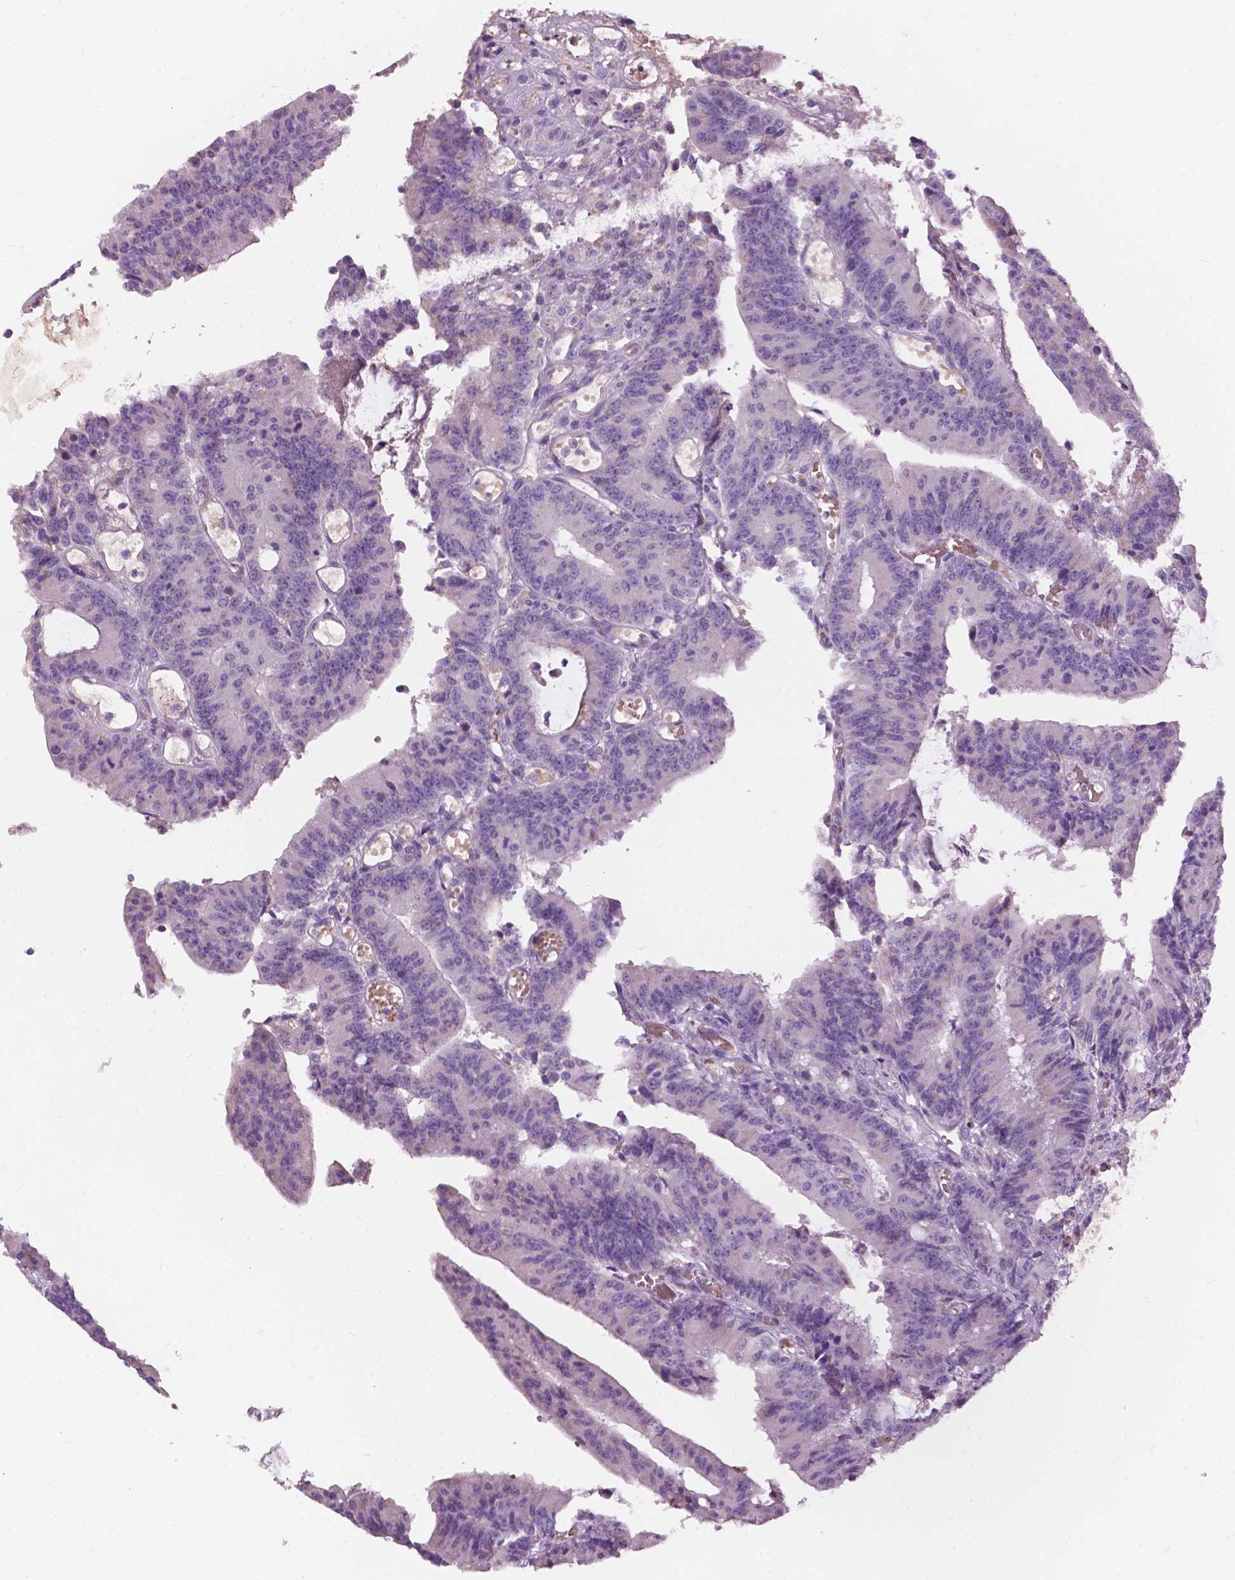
{"staining": {"intensity": "negative", "quantity": "none", "location": "none"}, "tissue": "colorectal cancer", "cell_type": "Tumor cells", "image_type": "cancer", "snomed": [{"axis": "morphology", "description": "Adenocarcinoma, NOS"}, {"axis": "topography", "description": "Colon"}], "caption": "An immunohistochemistry (IHC) photomicrograph of colorectal cancer is shown. There is no staining in tumor cells of colorectal cancer.", "gene": "NDUFS1", "patient": {"sex": "female", "age": 78}}